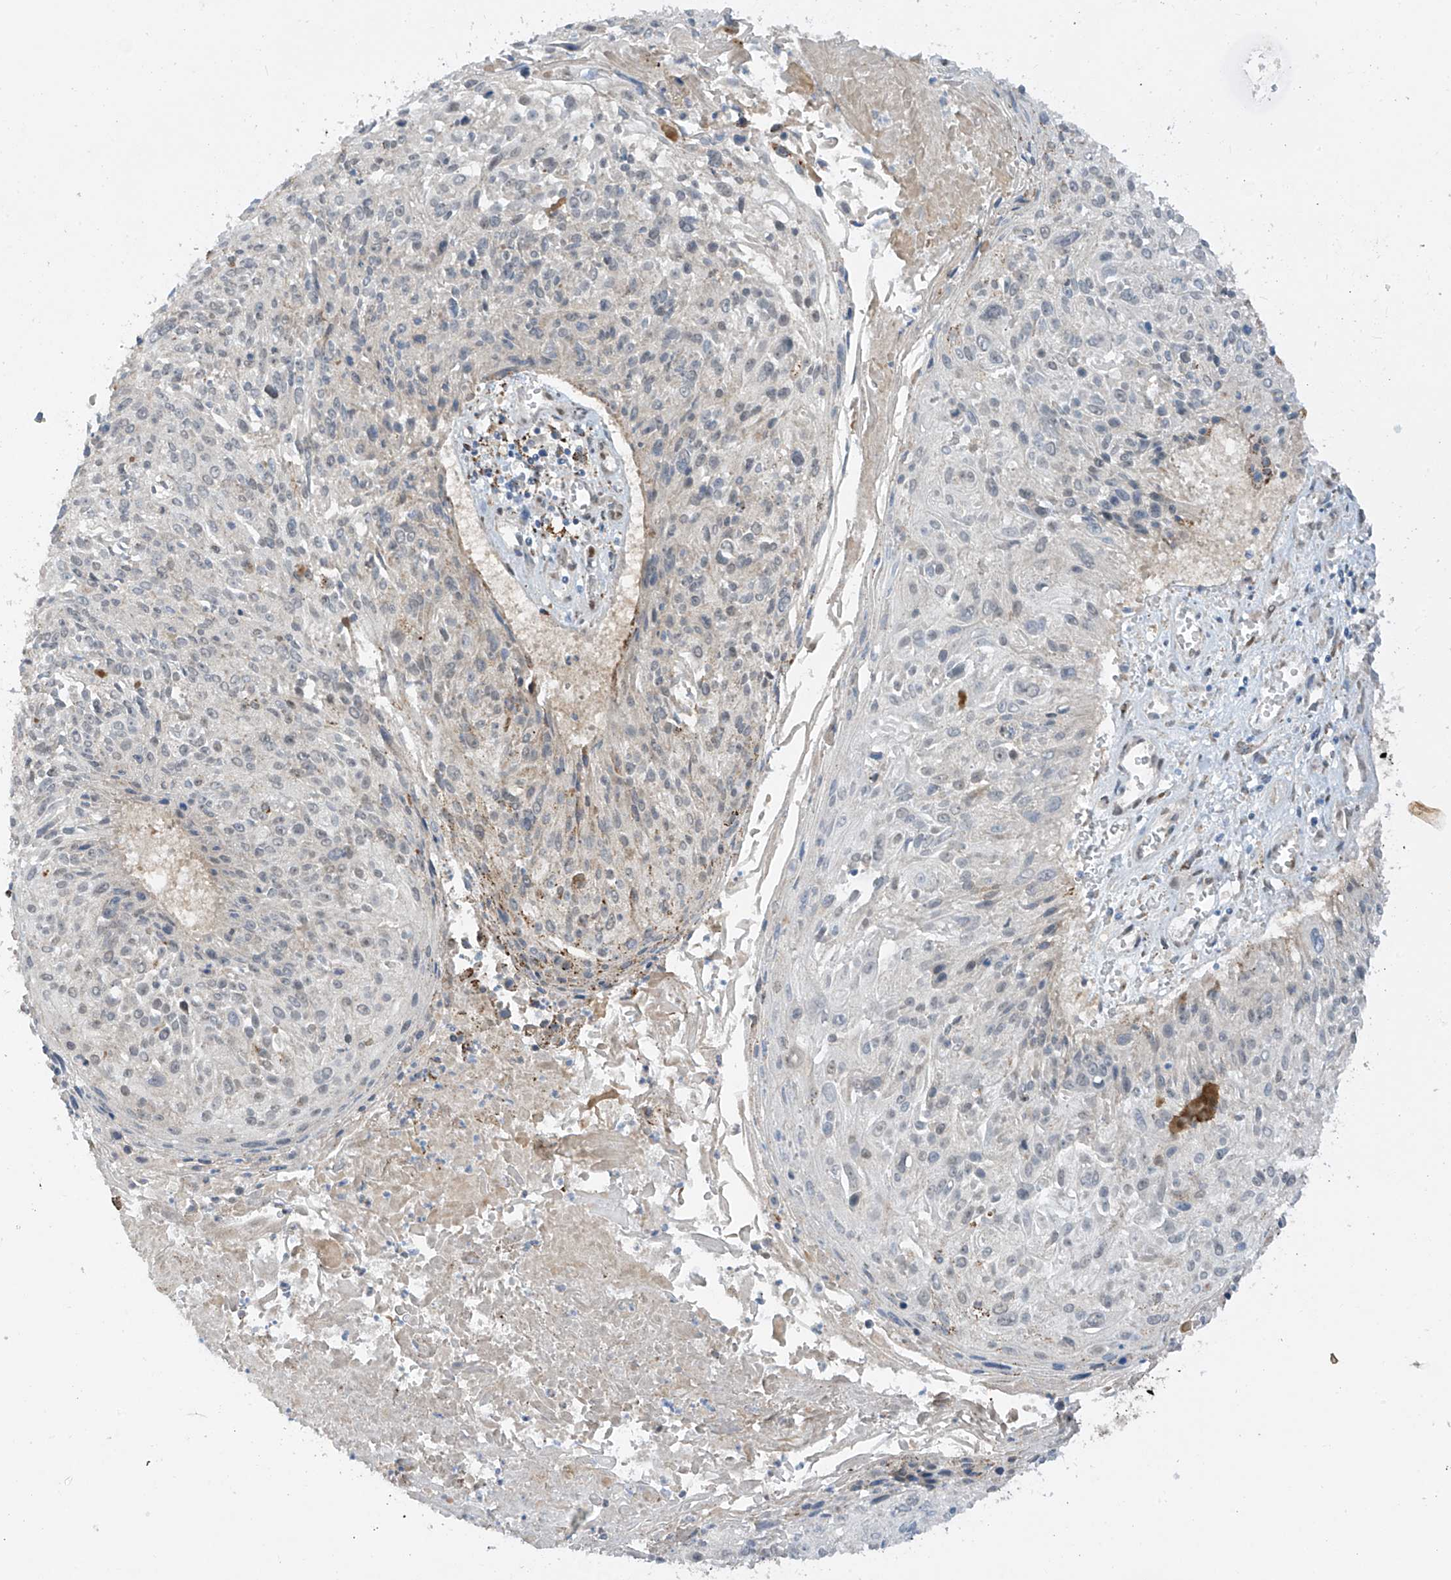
{"staining": {"intensity": "negative", "quantity": "none", "location": "none"}, "tissue": "cervical cancer", "cell_type": "Tumor cells", "image_type": "cancer", "snomed": [{"axis": "morphology", "description": "Squamous cell carcinoma, NOS"}, {"axis": "topography", "description": "Cervix"}], "caption": "Immunohistochemistry (IHC) of squamous cell carcinoma (cervical) reveals no staining in tumor cells.", "gene": "PM20D2", "patient": {"sex": "female", "age": 51}}